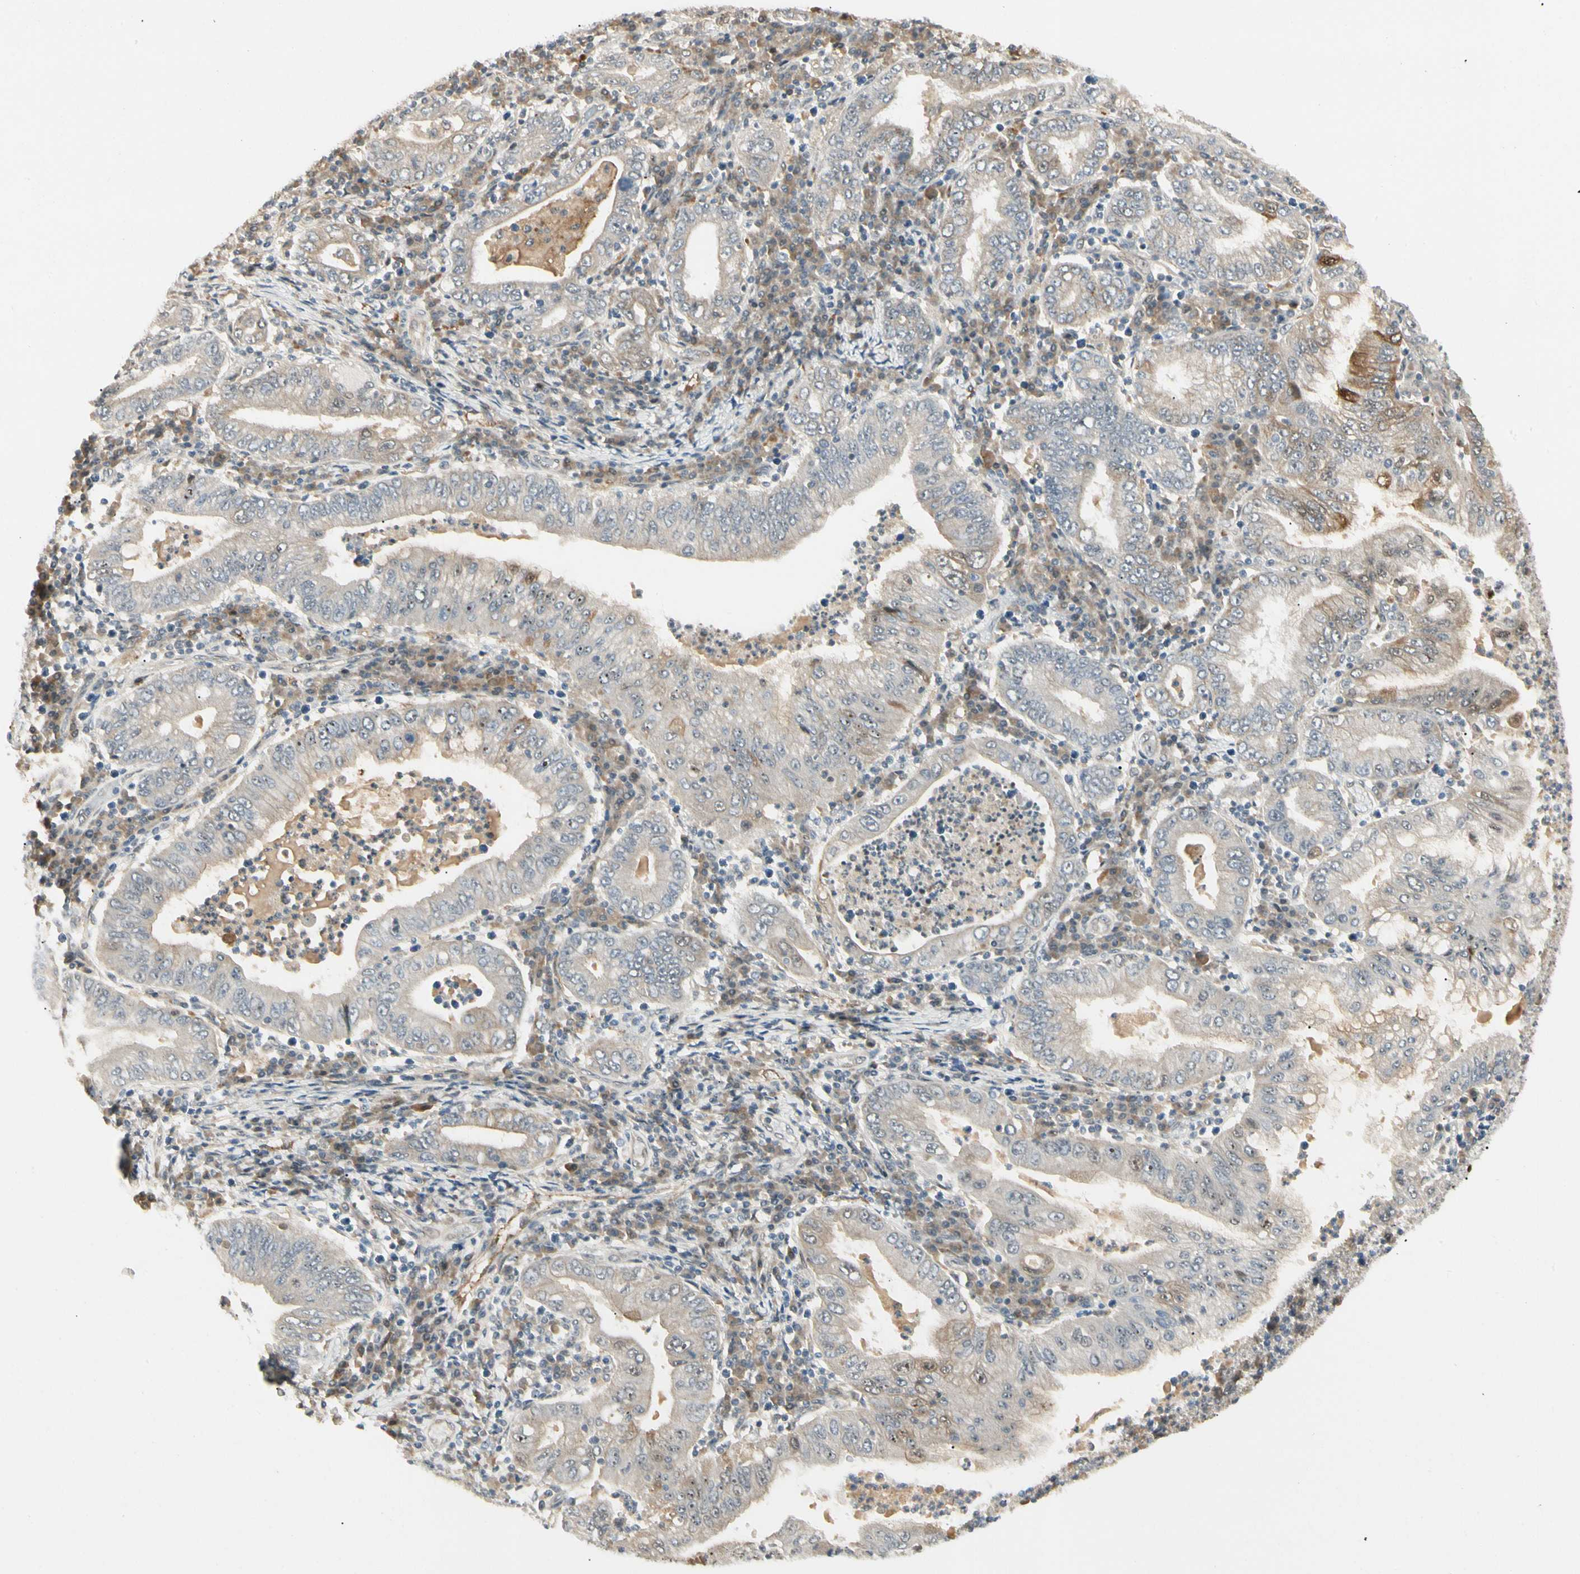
{"staining": {"intensity": "negative", "quantity": "none", "location": "none"}, "tissue": "stomach cancer", "cell_type": "Tumor cells", "image_type": "cancer", "snomed": [{"axis": "morphology", "description": "Normal tissue, NOS"}, {"axis": "morphology", "description": "Adenocarcinoma, NOS"}, {"axis": "topography", "description": "Esophagus"}, {"axis": "topography", "description": "Stomach, upper"}, {"axis": "topography", "description": "Peripheral nerve tissue"}], "caption": "Tumor cells show no significant positivity in adenocarcinoma (stomach).", "gene": "FNDC3B", "patient": {"sex": "male", "age": 62}}